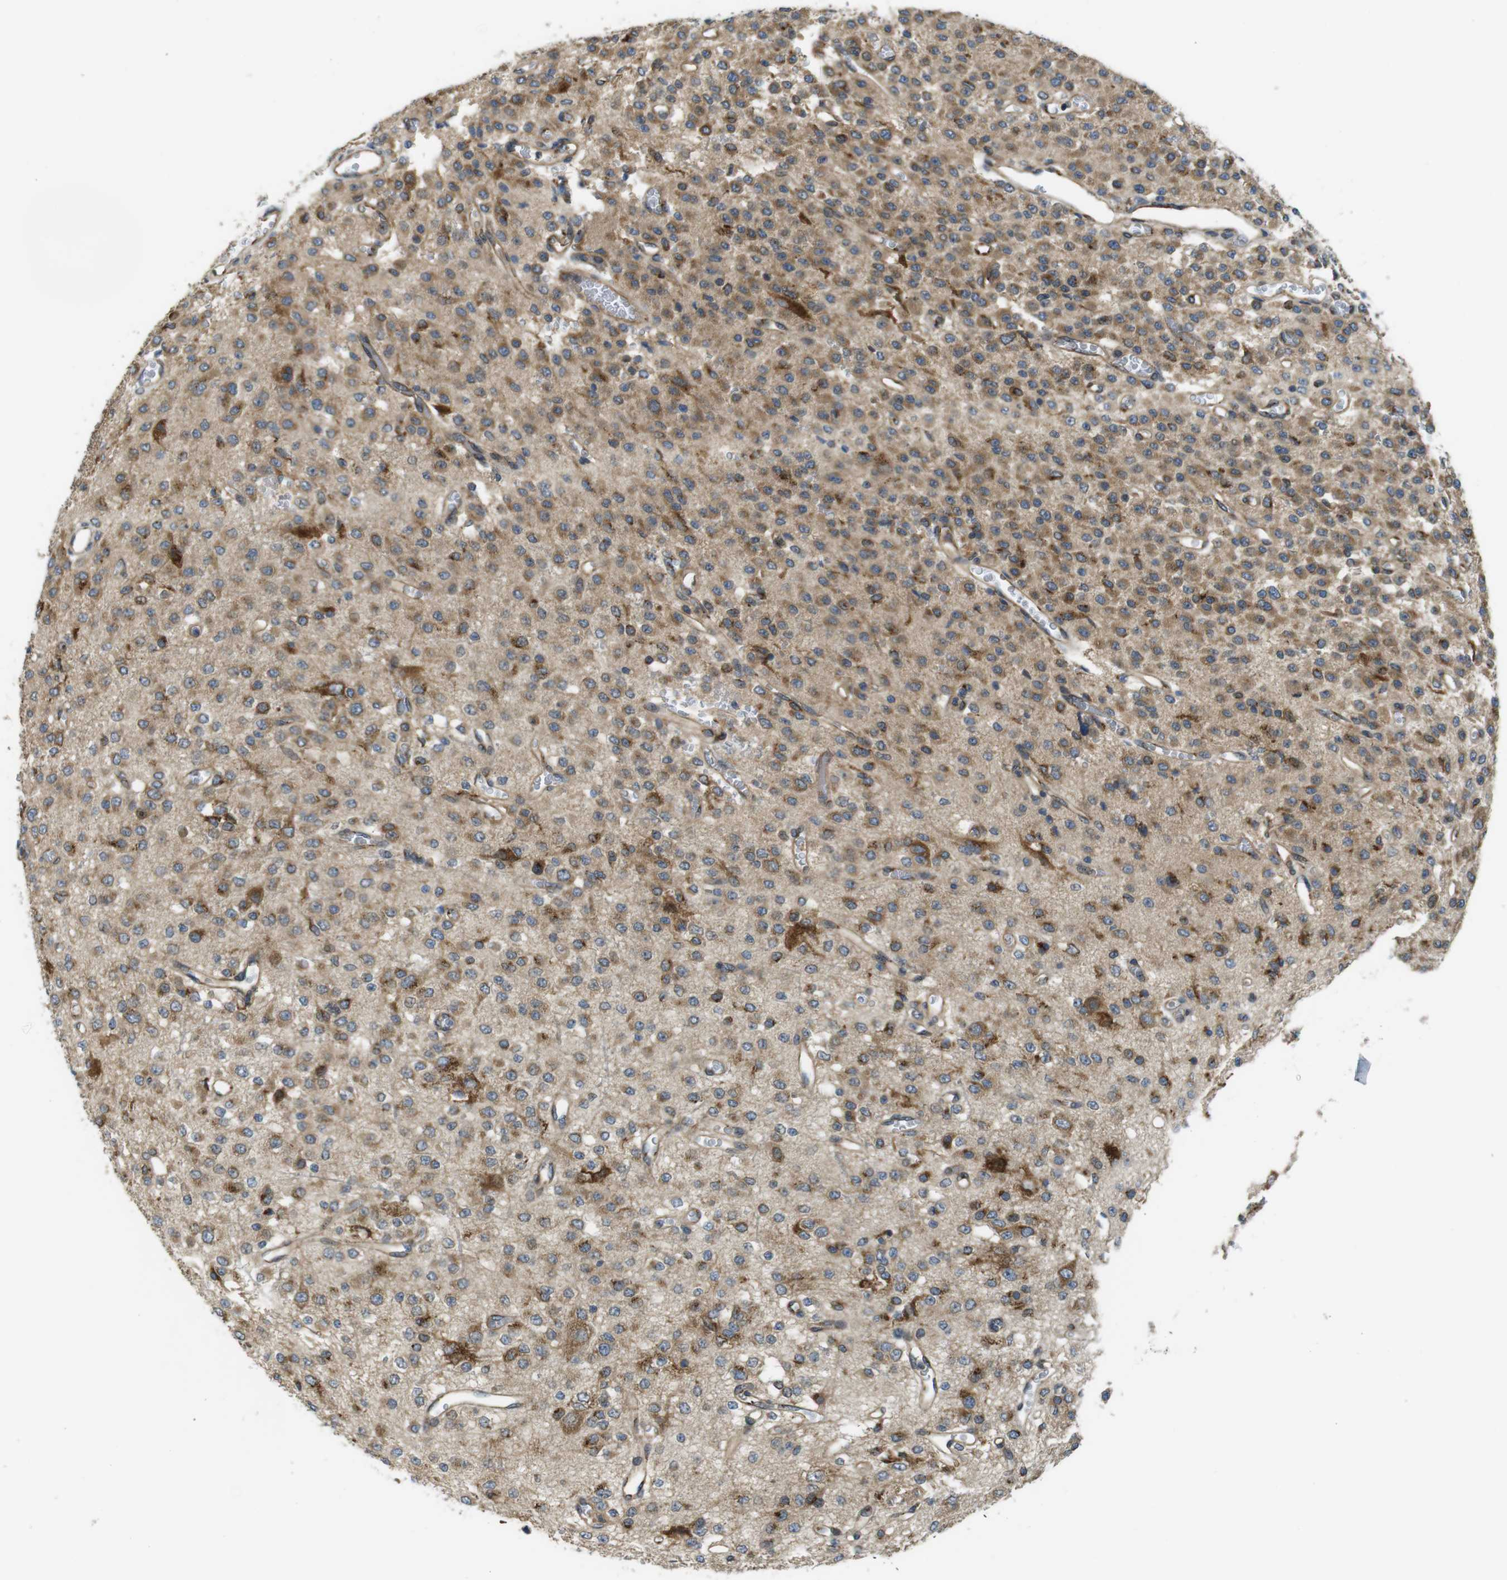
{"staining": {"intensity": "moderate", "quantity": ">75%", "location": "cytoplasmic/membranous"}, "tissue": "glioma", "cell_type": "Tumor cells", "image_type": "cancer", "snomed": [{"axis": "morphology", "description": "Glioma, malignant, Low grade"}, {"axis": "topography", "description": "Brain"}], "caption": "IHC (DAB (3,3'-diaminobenzidine)) staining of human malignant glioma (low-grade) exhibits moderate cytoplasmic/membranous protein positivity in about >75% of tumor cells. The staining was performed using DAB, with brown indicating positive protein expression. Nuclei are stained blue with hematoxylin.", "gene": "TMEM143", "patient": {"sex": "male", "age": 38}}